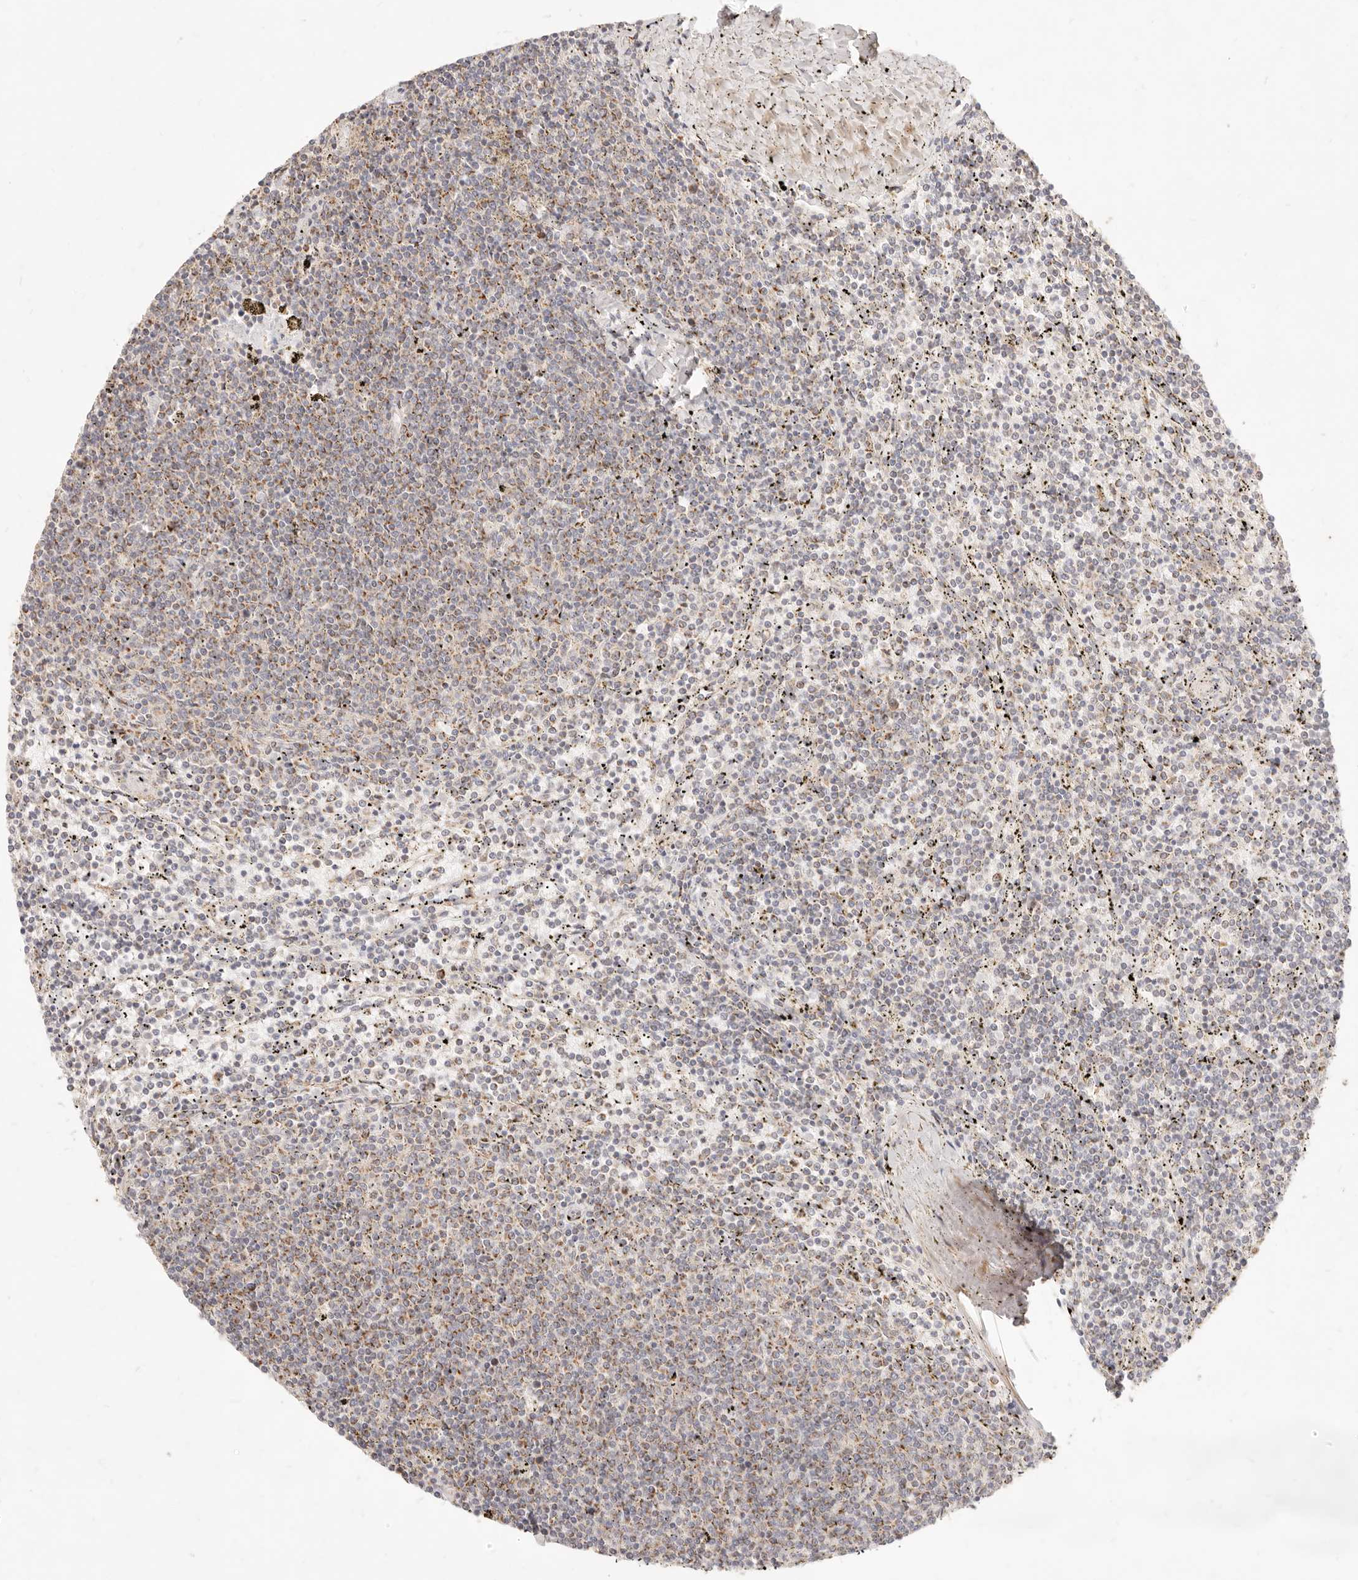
{"staining": {"intensity": "moderate", "quantity": "<25%", "location": "cytoplasmic/membranous"}, "tissue": "lymphoma", "cell_type": "Tumor cells", "image_type": "cancer", "snomed": [{"axis": "morphology", "description": "Malignant lymphoma, non-Hodgkin's type, Low grade"}, {"axis": "topography", "description": "Spleen"}], "caption": "Low-grade malignant lymphoma, non-Hodgkin's type tissue reveals moderate cytoplasmic/membranous positivity in approximately <25% of tumor cells, visualized by immunohistochemistry.", "gene": "RUBCNL", "patient": {"sex": "female", "age": 50}}